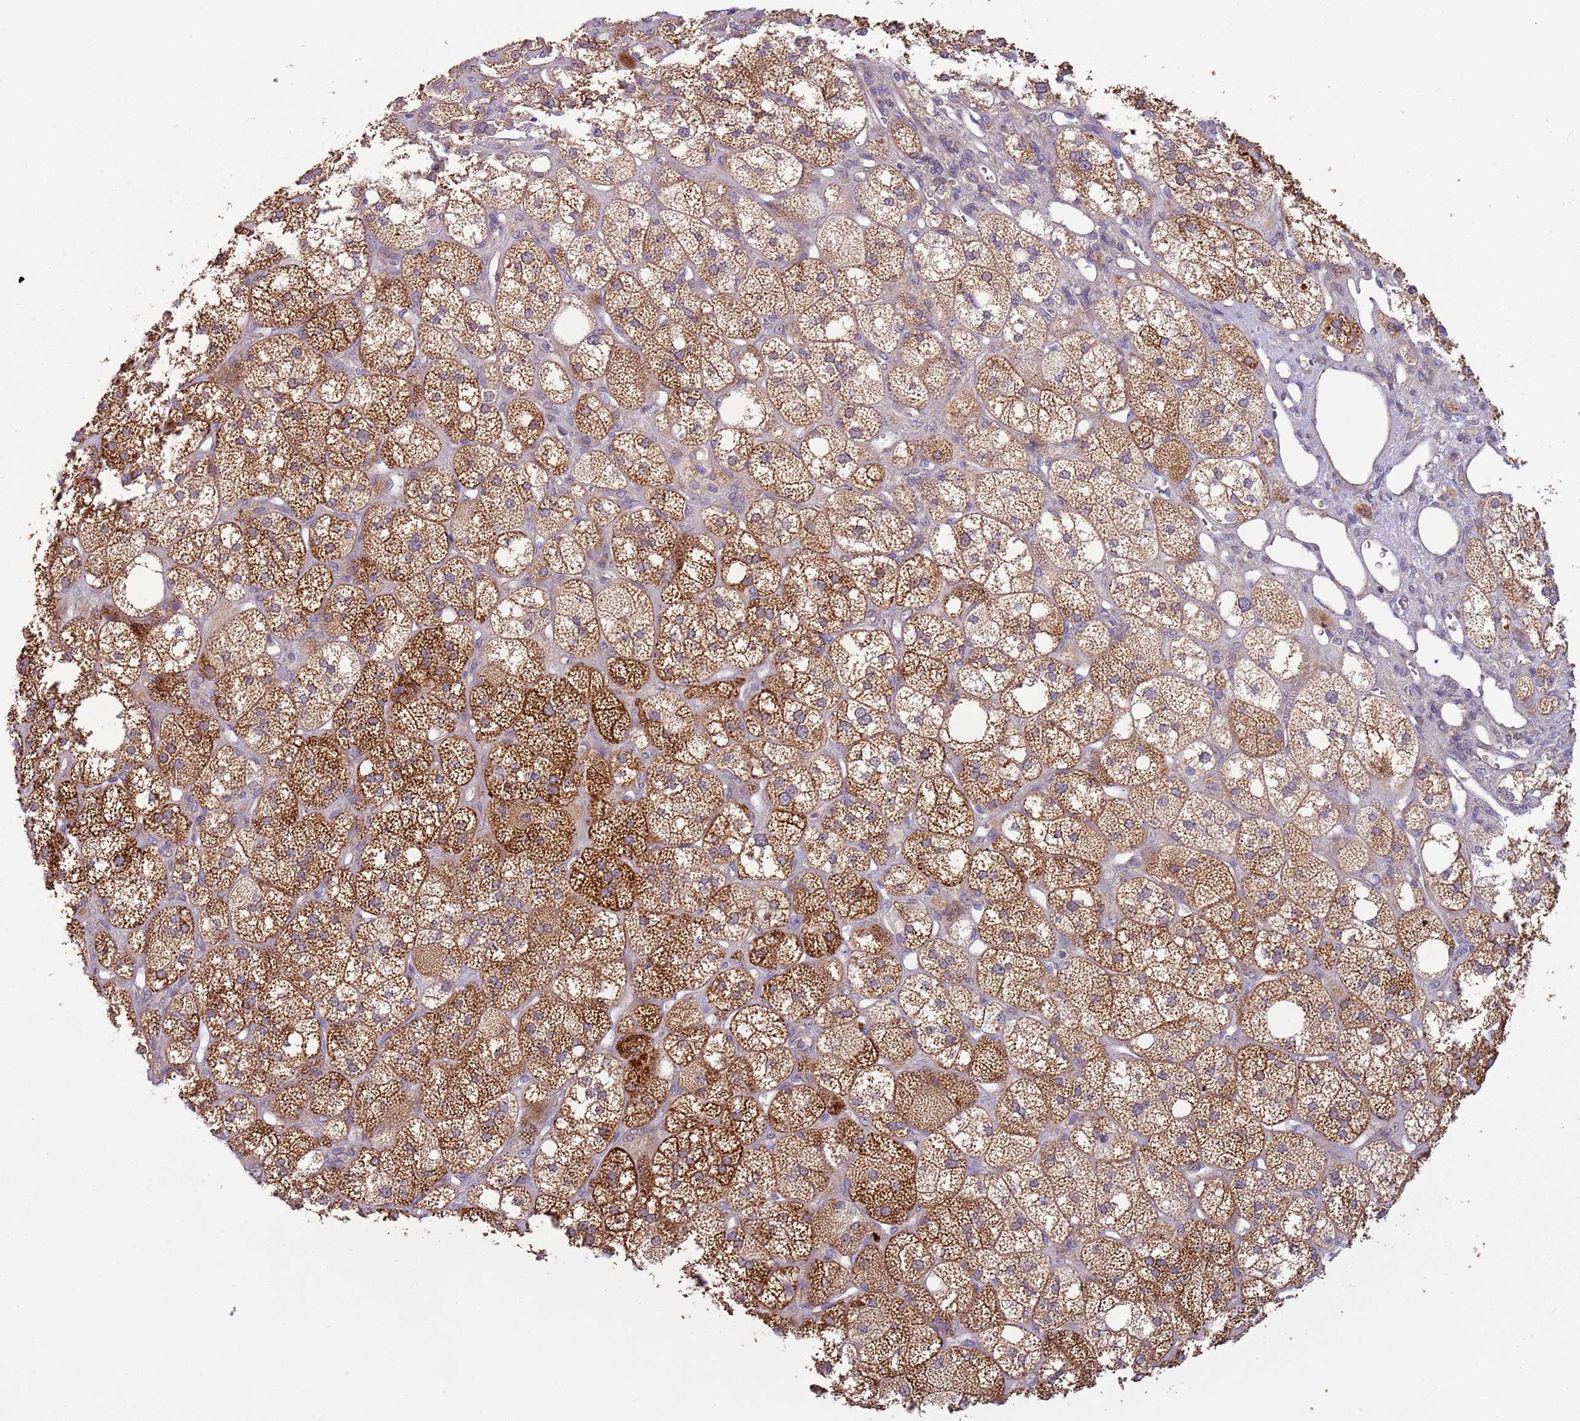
{"staining": {"intensity": "strong", "quantity": ">75%", "location": "cytoplasmic/membranous"}, "tissue": "adrenal gland", "cell_type": "Glandular cells", "image_type": "normal", "snomed": [{"axis": "morphology", "description": "Normal tissue, NOS"}, {"axis": "topography", "description": "Adrenal gland"}], "caption": "Adrenal gland stained for a protein reveals strong cytoplasmic/membranous positivity in glandular cells. (DAB = brown stain, brightfield microscopy at high magnification).", "gene": "DTD2", "patient": {"sex": "male", "age": 61}}